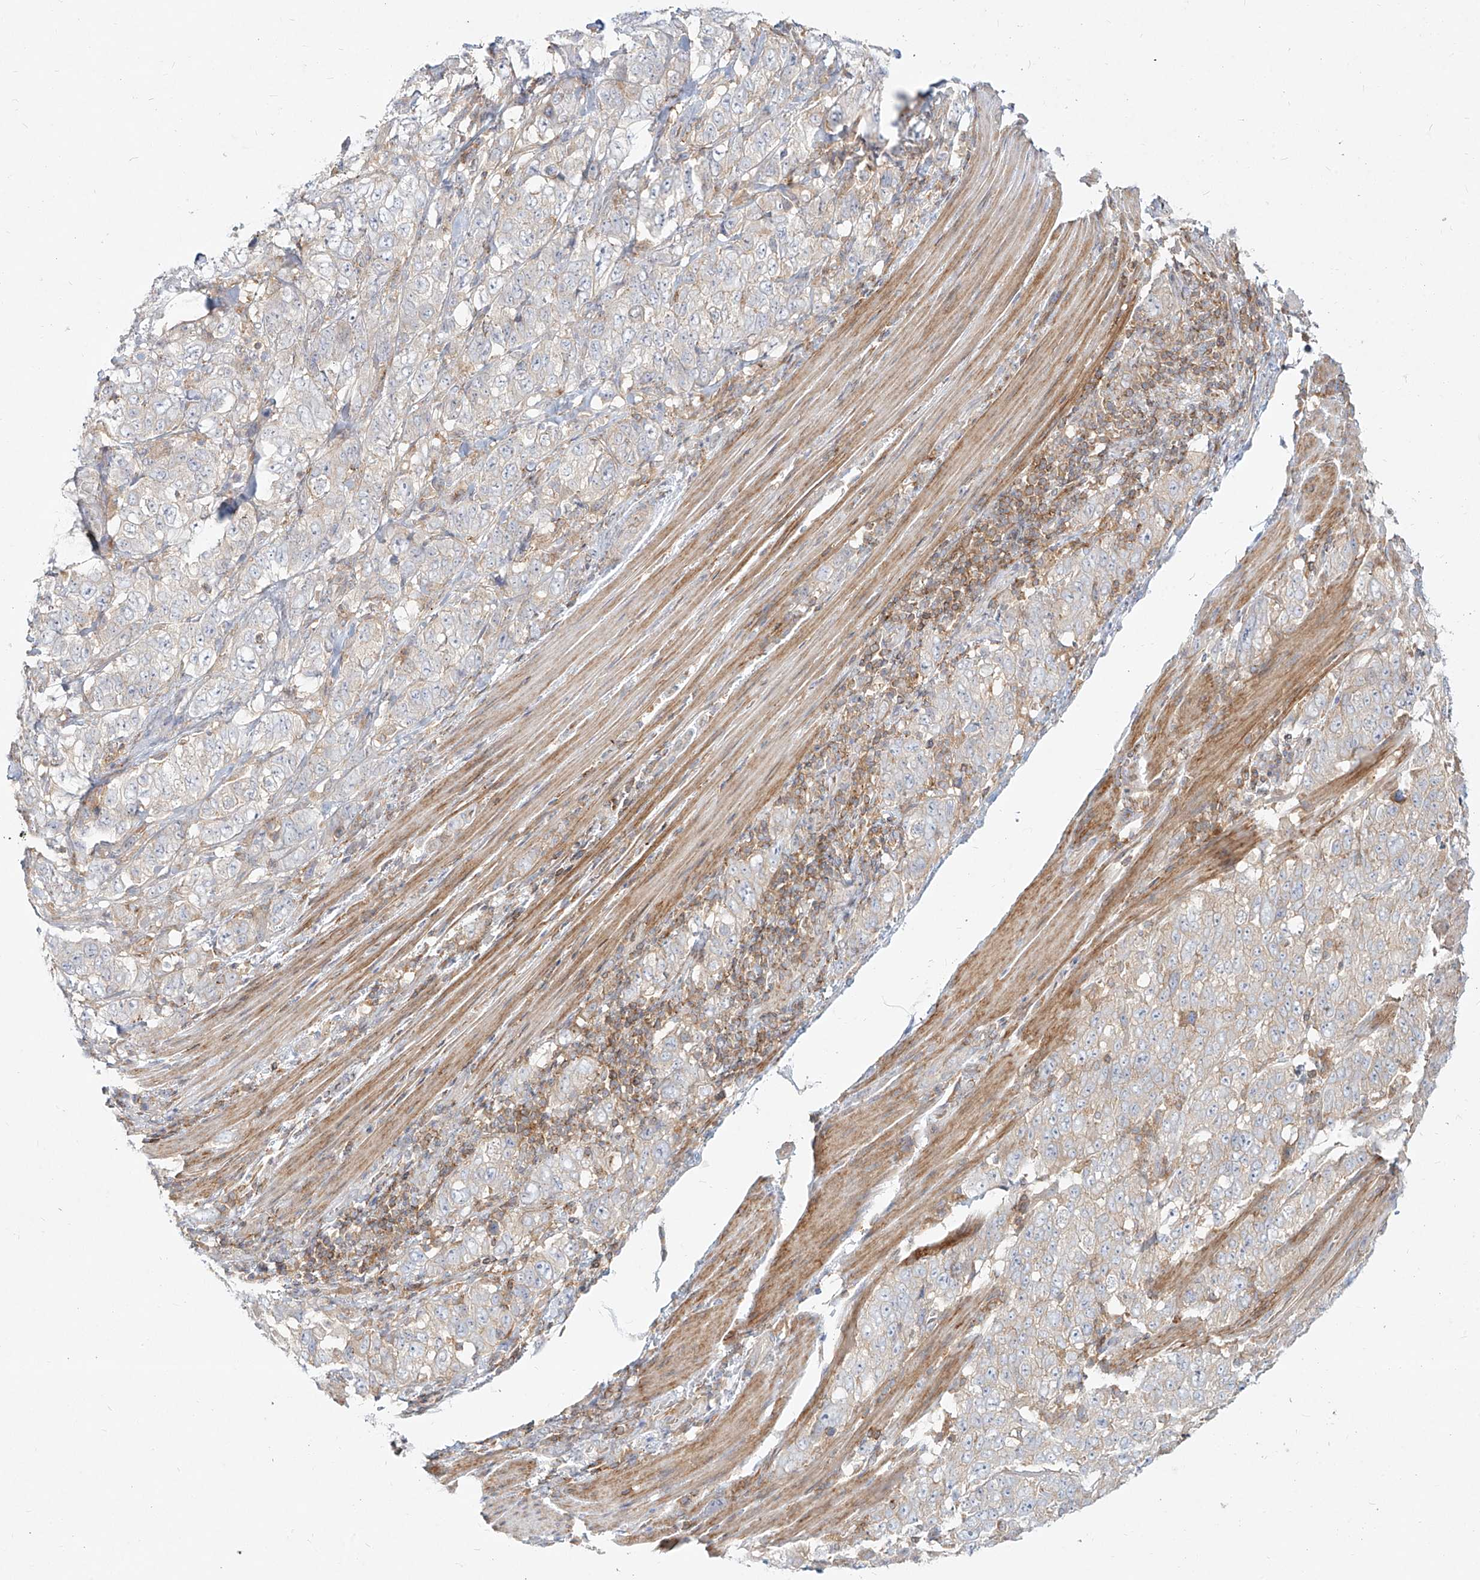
{"staining": {"intensity": "weak", "quantity": "<25%", "location": "cytoplasmic/membranous"}, "tissue": "stomach cancer", "cell_type": "Tumor cells", "image_type": "cancer", "snomed": [{"axis": "morphology", "description": "Adenocarcinoma, NOS"}, {"axis": "topography", "description": "Stomach"}], "caption": "DAB (3,3'-diaminobenzidine) immunohistochemical staining of stomach cancer (adenocarcinoma) shows no significant expression in tumor cells. (DAB (3,3'-diaminobenzidine) immunohistochemistry with hematoxylin counter stain).", "gene": "SLC2A12", "patient": {"sex": "male", "age": 48}}